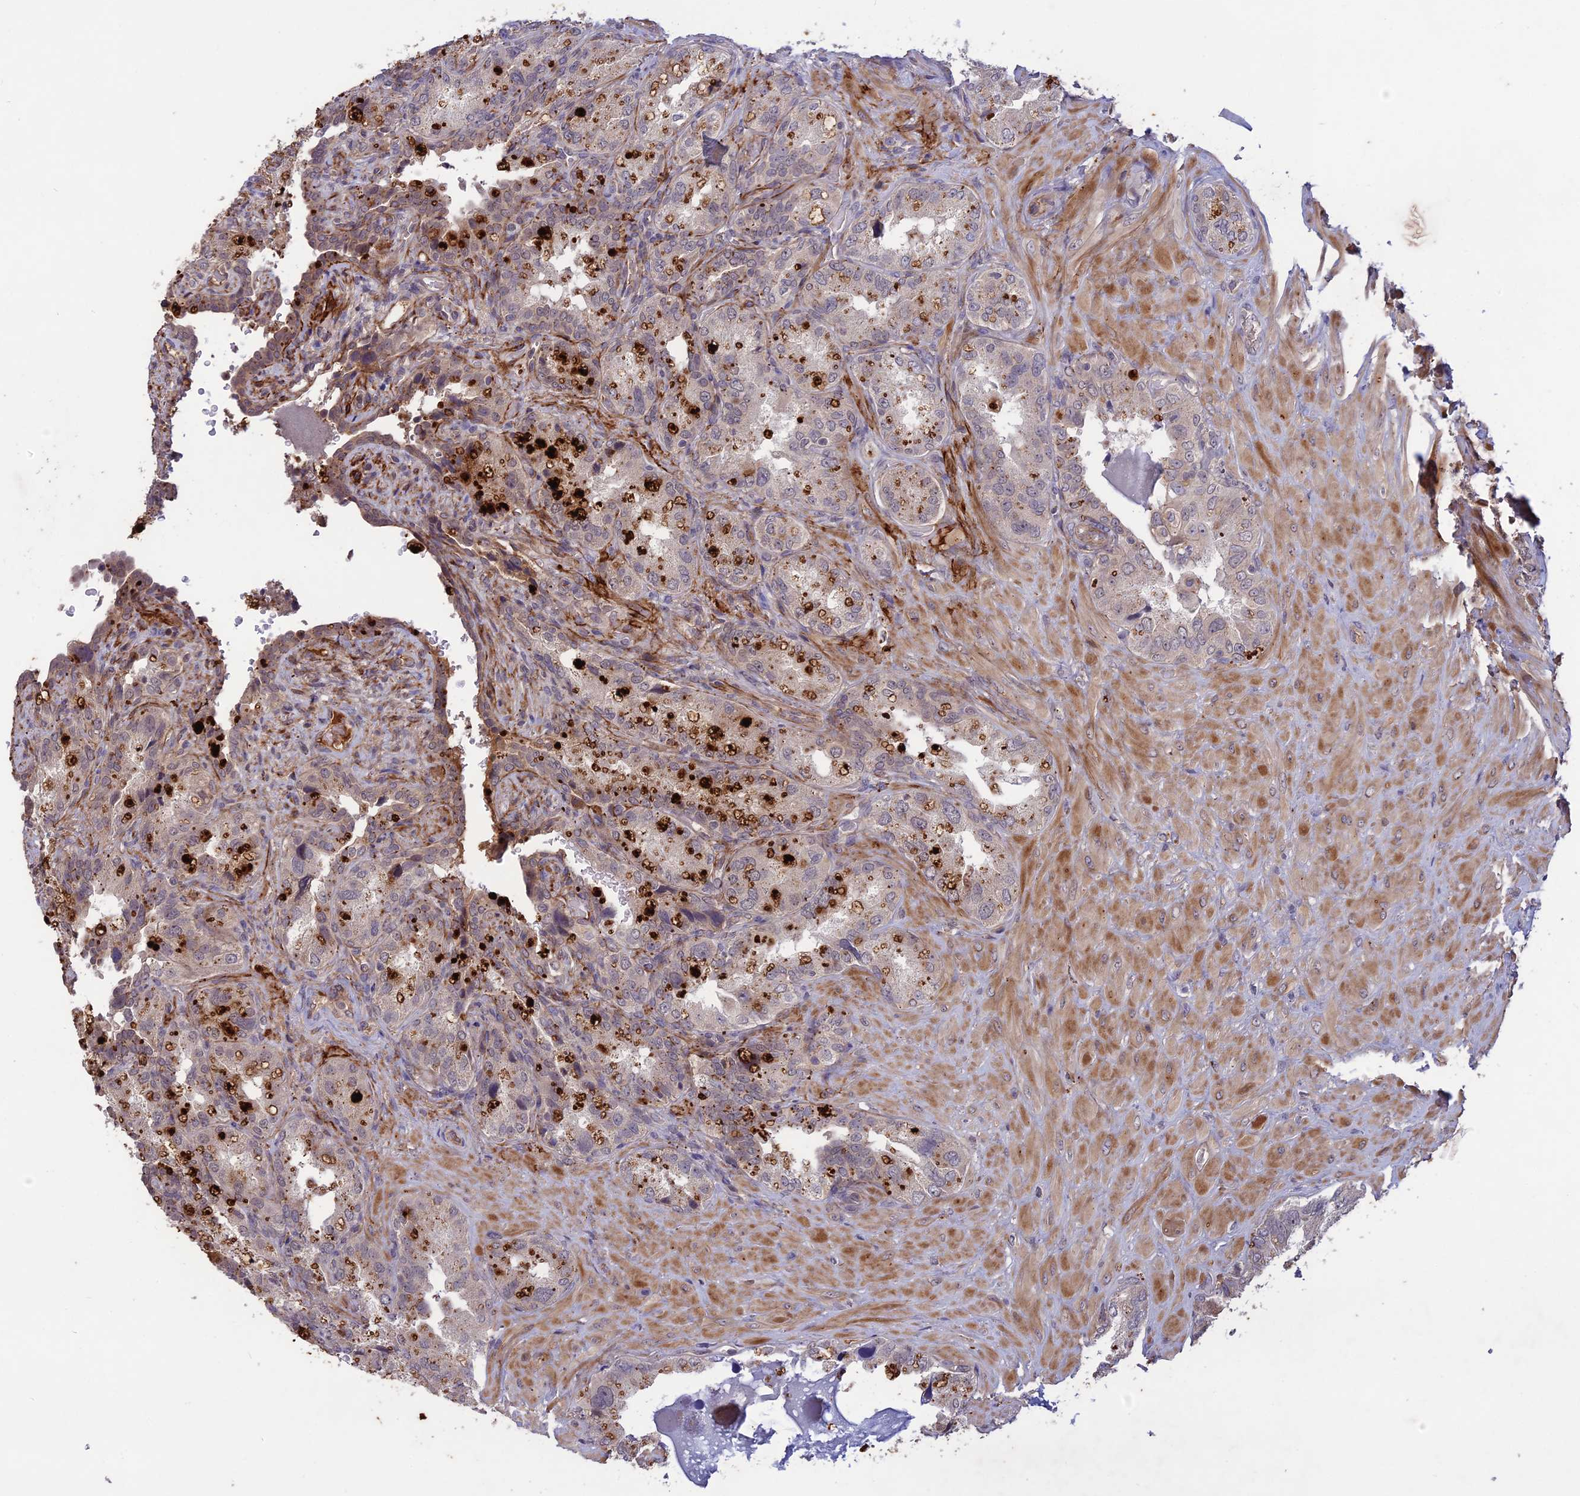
{"staining": {"intensity": "negative", "quantity": "none", "location": "none"}, "tissue": "seminal vesicle", "cell_type": "Glandular cells", "image_type": "normal", "snomed": [{"axis": "morphology", "description": "Normal tissue, NOS"}, {"axis": "topography", "description": "Seminal veicle"}, {"axis": "topography", "description": "Peripheral nerve tissue"}], "caption": "Protein analysis of benign seminal vesicle demonstrates no significant positivity in glandular cells. The staining is performed using DAB brown chromogen with nuclei counter-stained in using hematoxylin.", "gene": "ADO", "patient": {"sex": "male", "age": 67}}